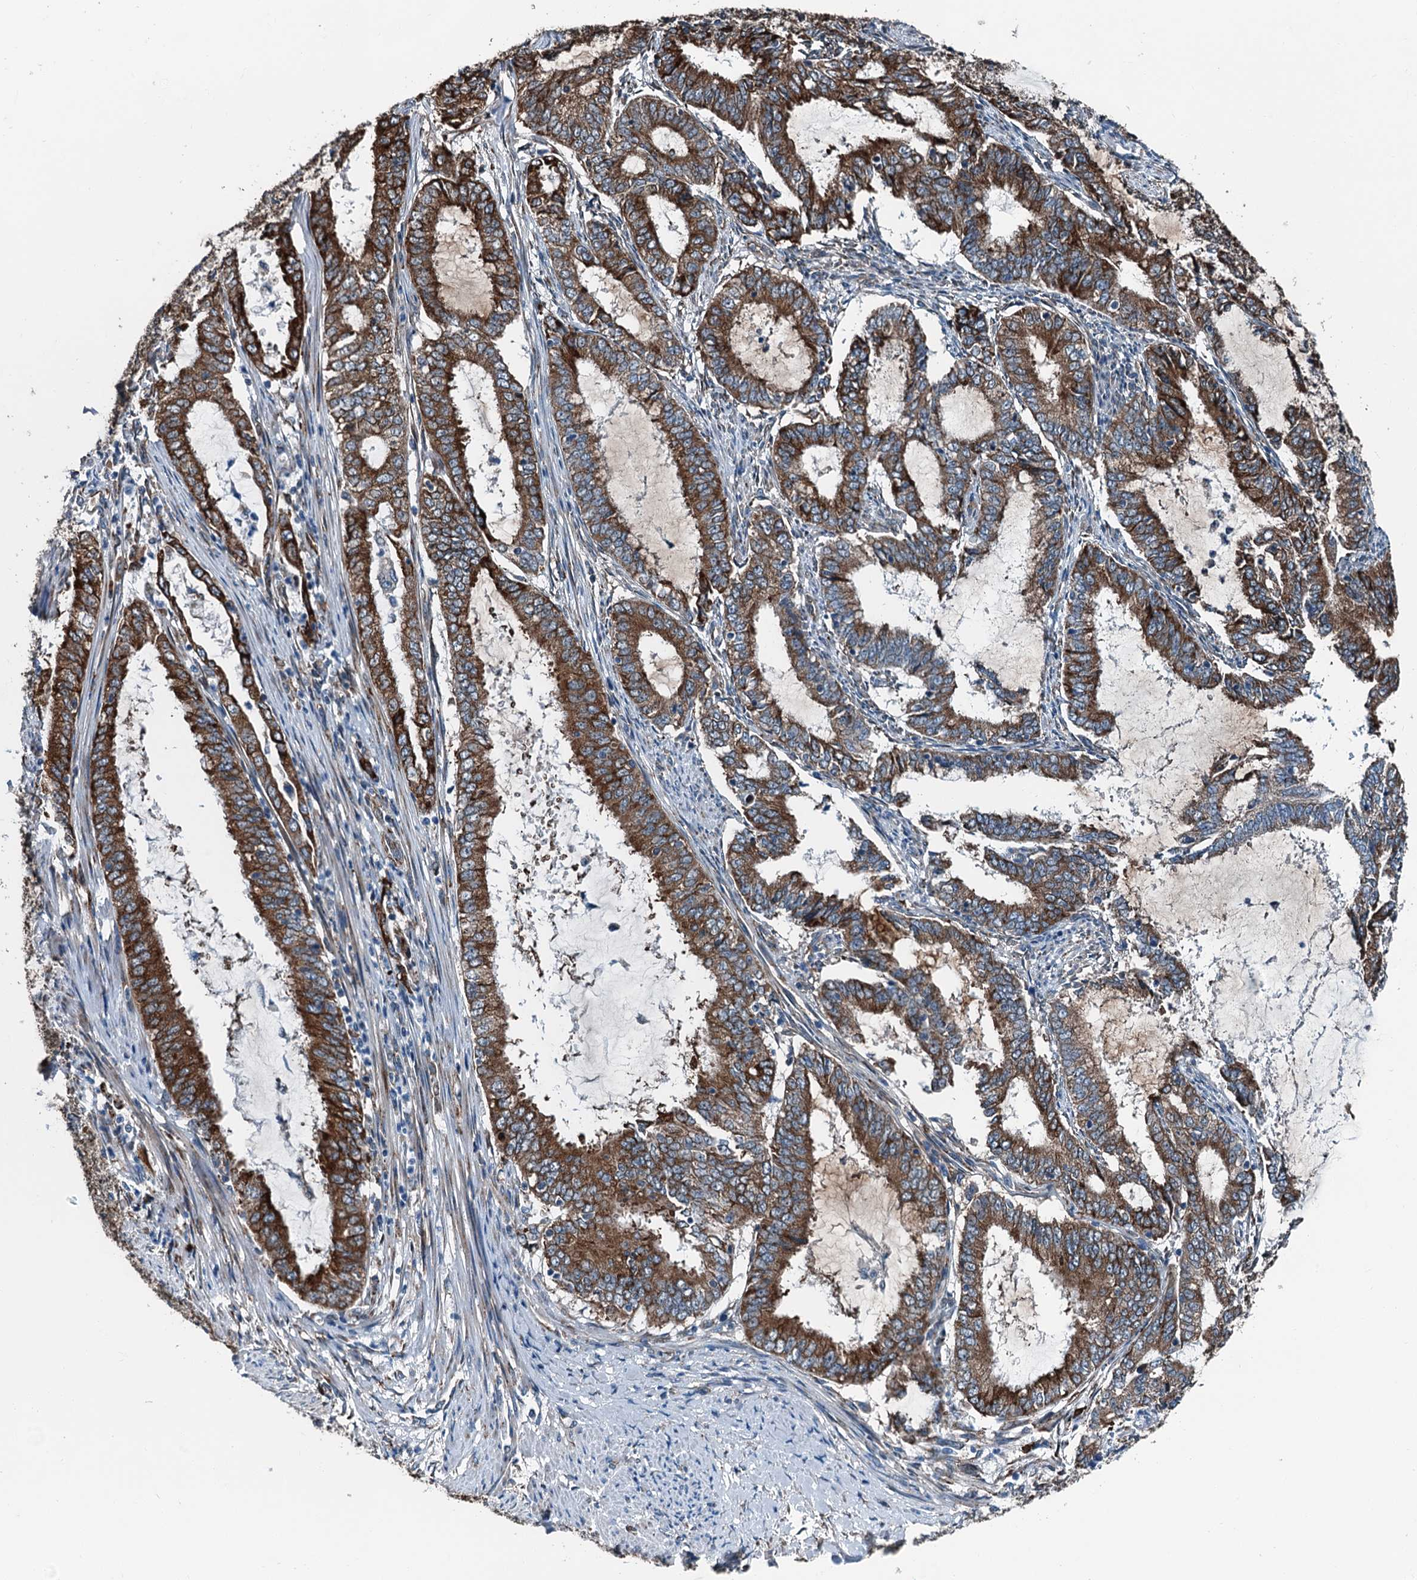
{"staining": {"intensity": "strong", "quantity": ">75%", "location": "cytoplasmic/membranous"}, "tissue": "endometrial cancer", "cell_type": "Tumor cells", "image_type": "cancer", "snomed": [{"axis": "morphology", "description": "Adenocarcinoma, NOS"}, {"axis": "topography", "description": "Endometrium"}], "caption": "Immunohistochemical staining of human endometrial adenocarcinoma demonstrates high levels of strong cytoplasmic/membranous protein positivity in approximately >75% of tumor cells.", "gene": "TAMALIN", "patient": {"sex": "female", "age": 51}}